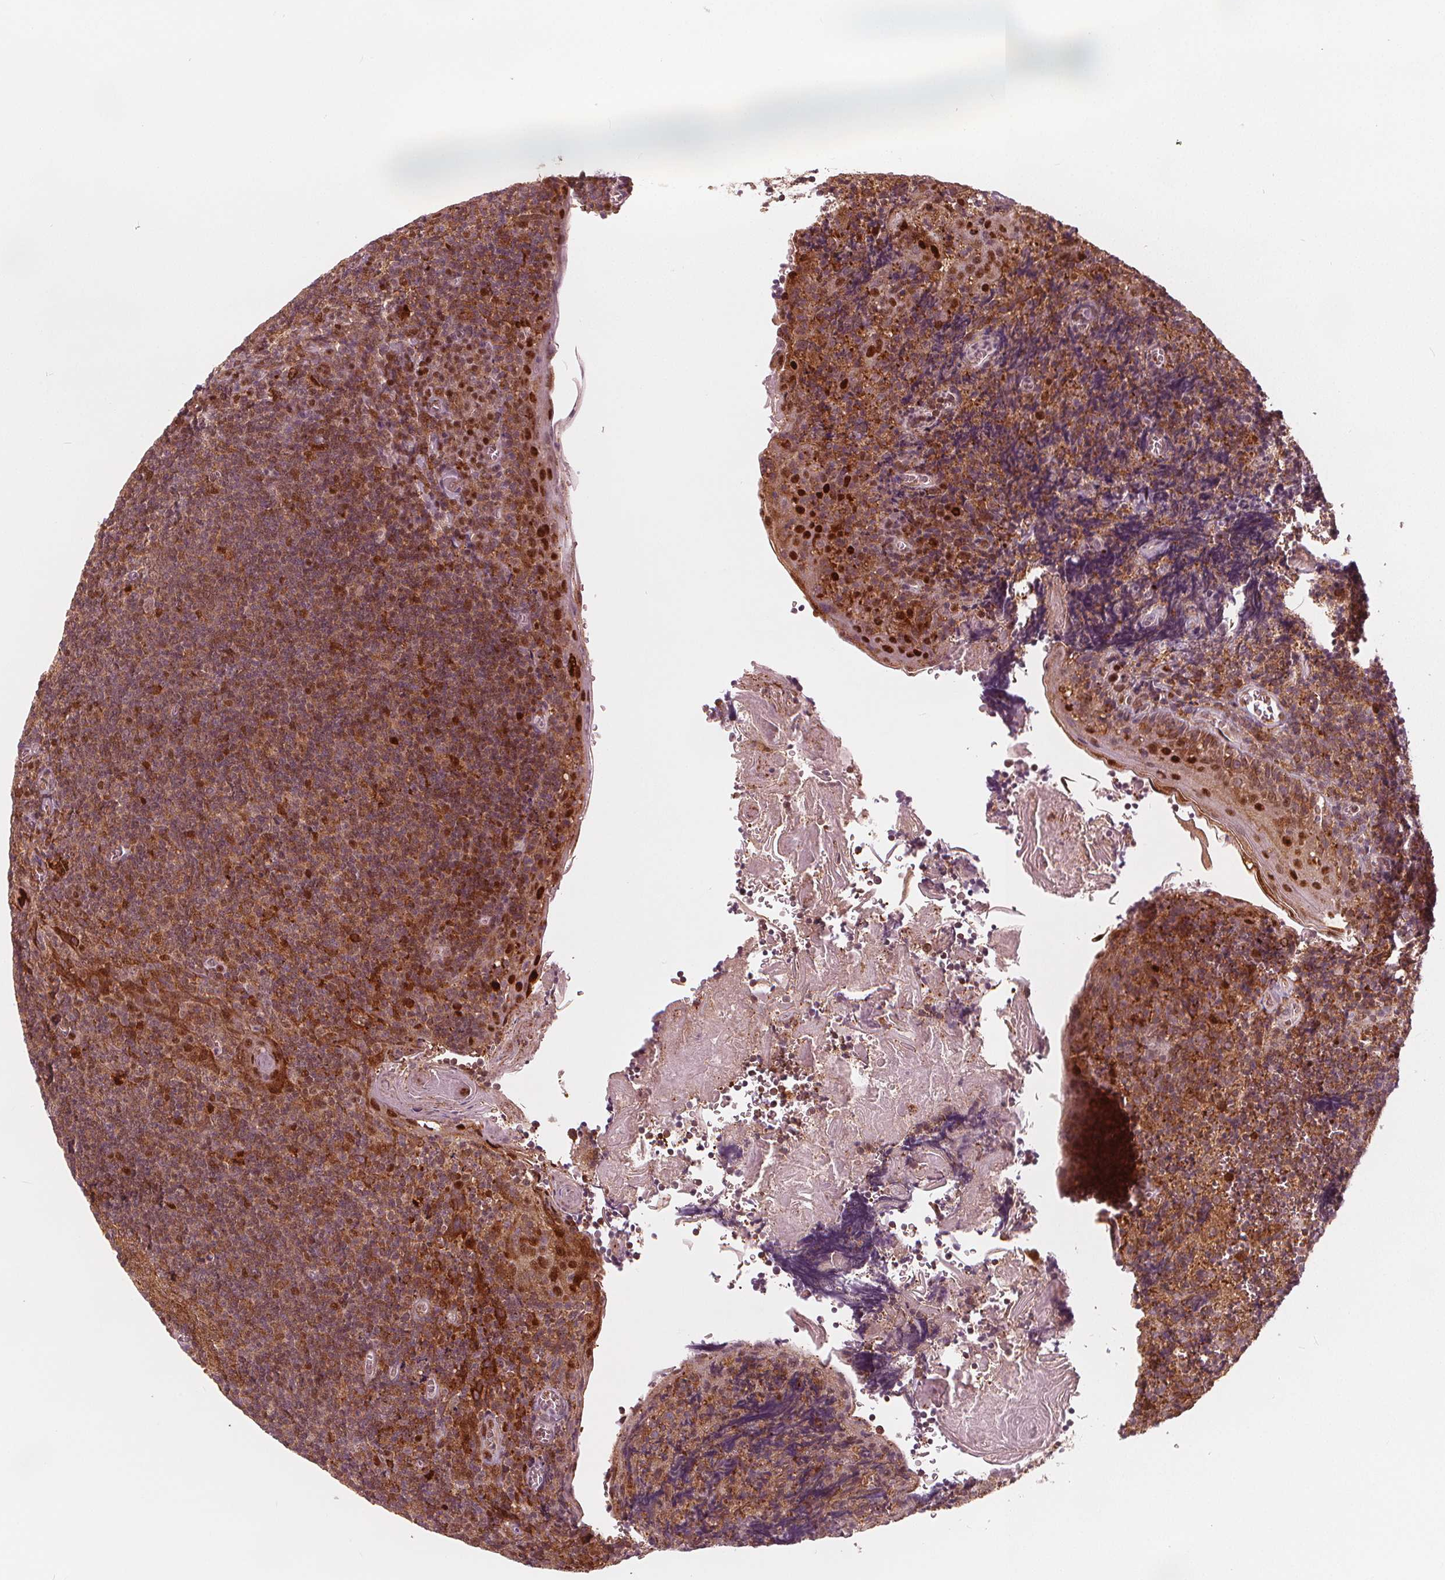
{"staining": {"intensity": "strong", "quantity": ">75%", "location": "cytoplasmic/membranous,nuclear"}, "tissue": "tonsil", "cell_type": "Germinal center cells", "image_type": "normal", "snomed": [{"axis": "morphology", "description": "Normal tissue, NOS"}, {"axis": "morphology", "description": "Inflammation, NOS"}, {"axis": "topography", "description": "Tonsil"}], "caption": "High-power microscopy captured an IHC histopathology image of benign tonsil, revealing strong cytoplasmic/membranous,nuclear expression in about >75% of germinal center cells. (brown staining indicates protein expression, while blue staining denotes nuclei).", "gene": "SQSTM1", "patient": {"sex": "female", "age": 31}}